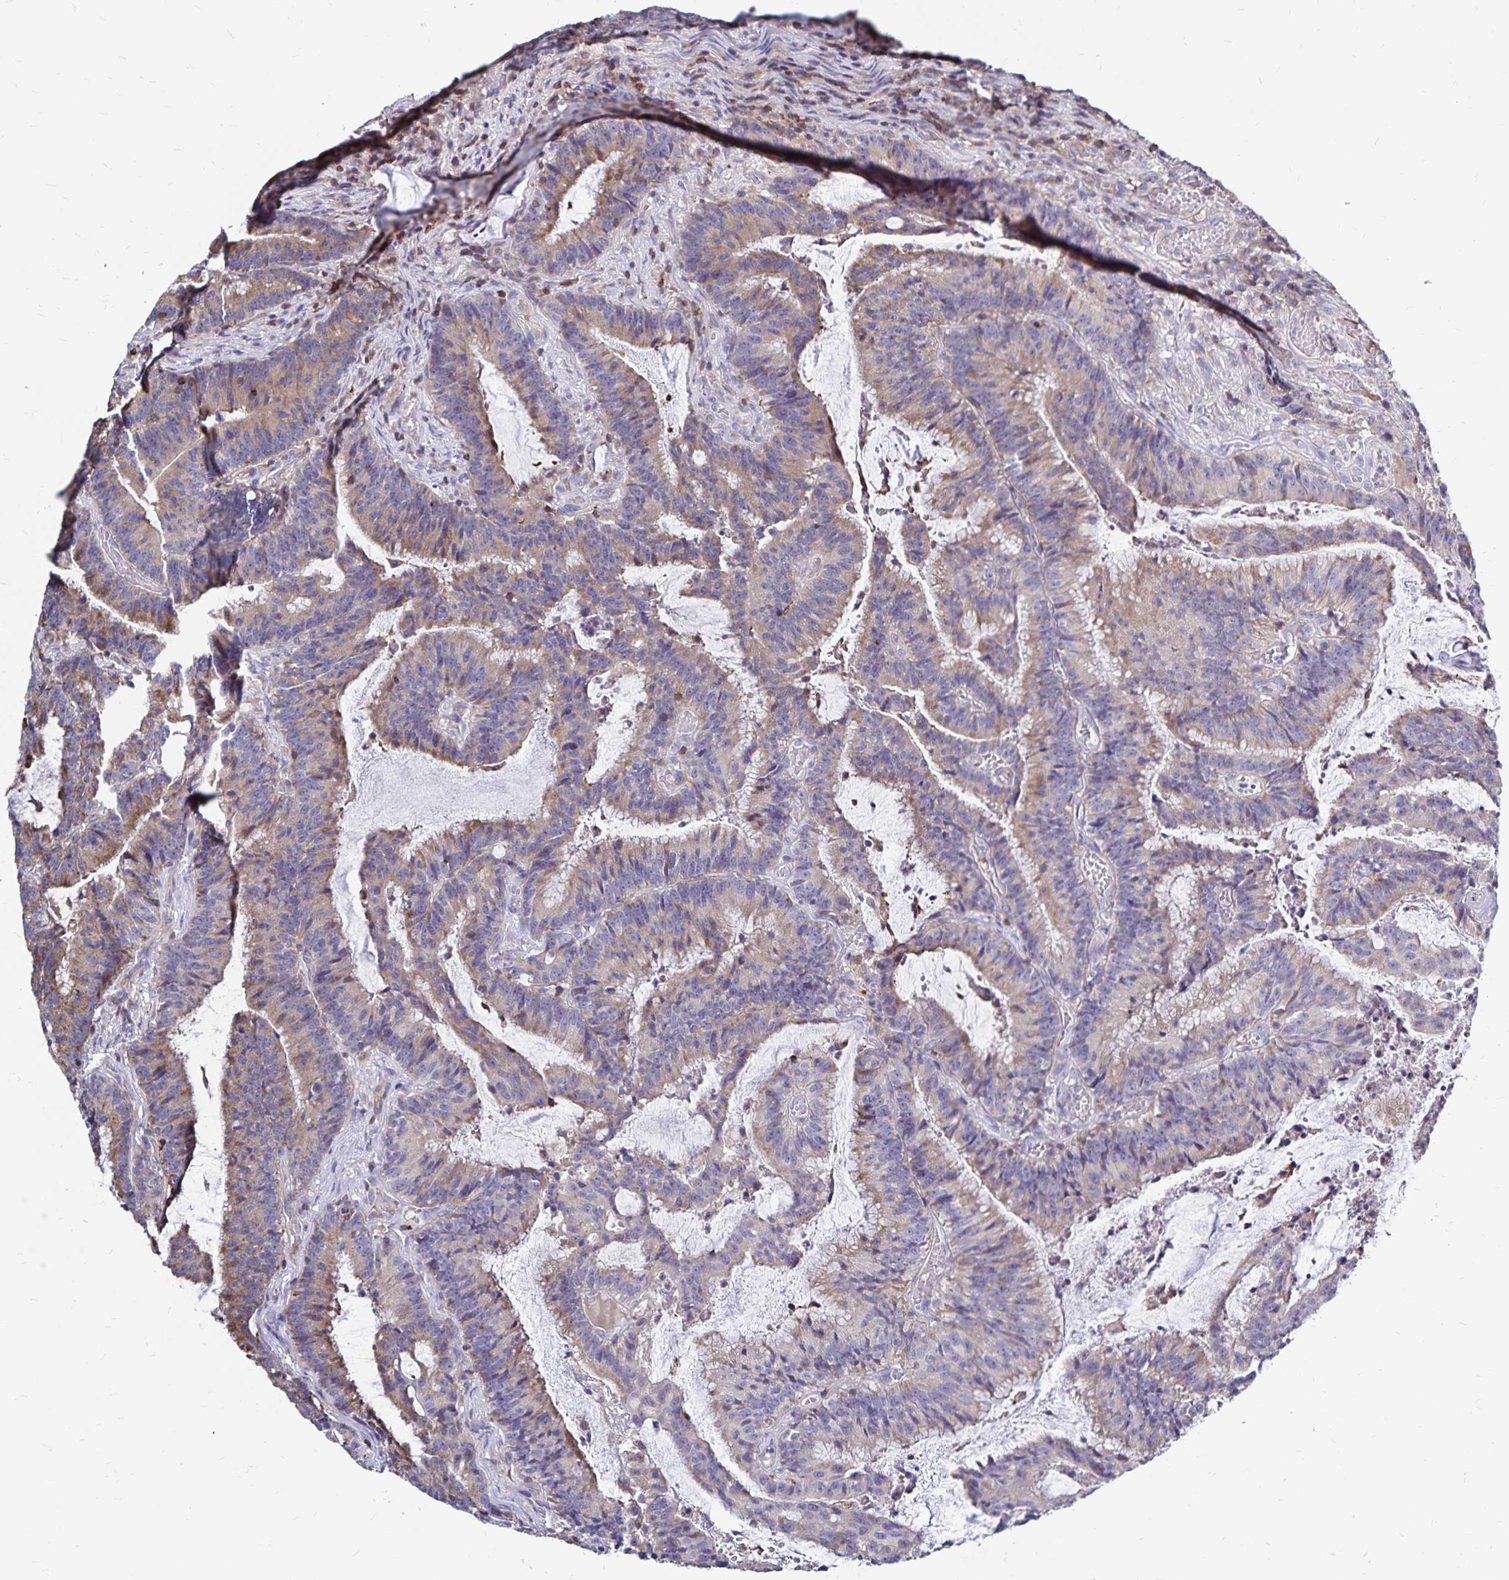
{"staining": {"intensity": "moderate", "quantity": "25%-75%", "location": "cytoplasmic/membranous"}, "tissue": "colorectal cancer", "cell_type": "Tumor cells", "image_type": "cancer", "snomed": [{"axis": "morphology", "description": "Adenocarcinoma, NOS"}, {"axis": "topography", "description": "Colon"}], "caption": "Colorectal cancer stained with a protein marker displays moderate staining in tumor cells.", "gene": "NAGPA", "patient": {"sex": "female", "age": 78}}